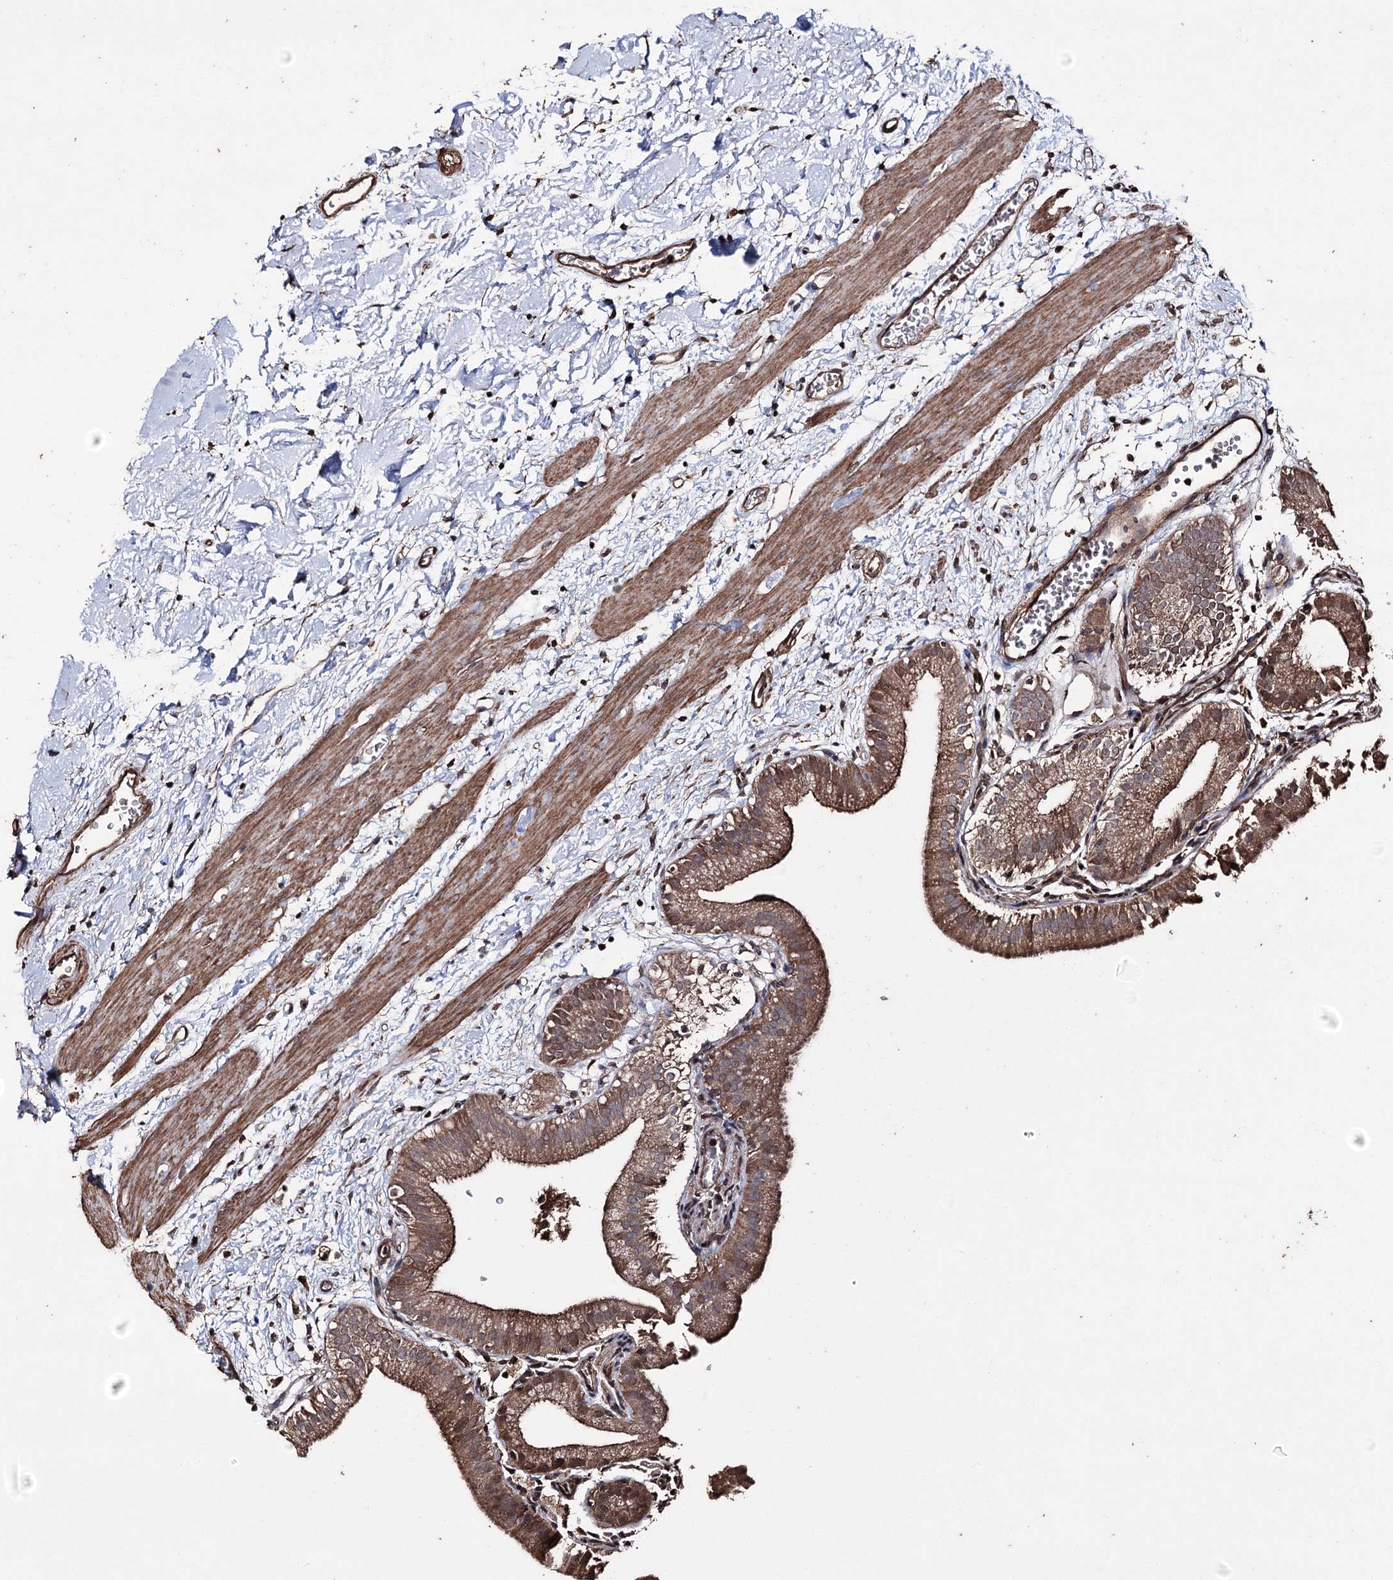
{"staining": {"intensity": "moderate", "quantity": ">75%", "location": "cytoplasmic/membranous"}, "tissue": "gallbladder", "cell_type": "Glandular cells", "image_type": "normal", "snomed": [{"axis": "morphology", "description": "Normal tissue, NOS"}, {"axis": "topography", "description": "Gallbladder"}], "caption": "Immunohistochemical staining of unremarkable human gallbladder reveals >75% levels of moderate cytoplasmic/membranous protein expression in about >75% of glandular cells. (IHC, brightfield microscopy, high magnification).", "gene": "ZNF662", "patient": {"sex": "male", "age": 55}}